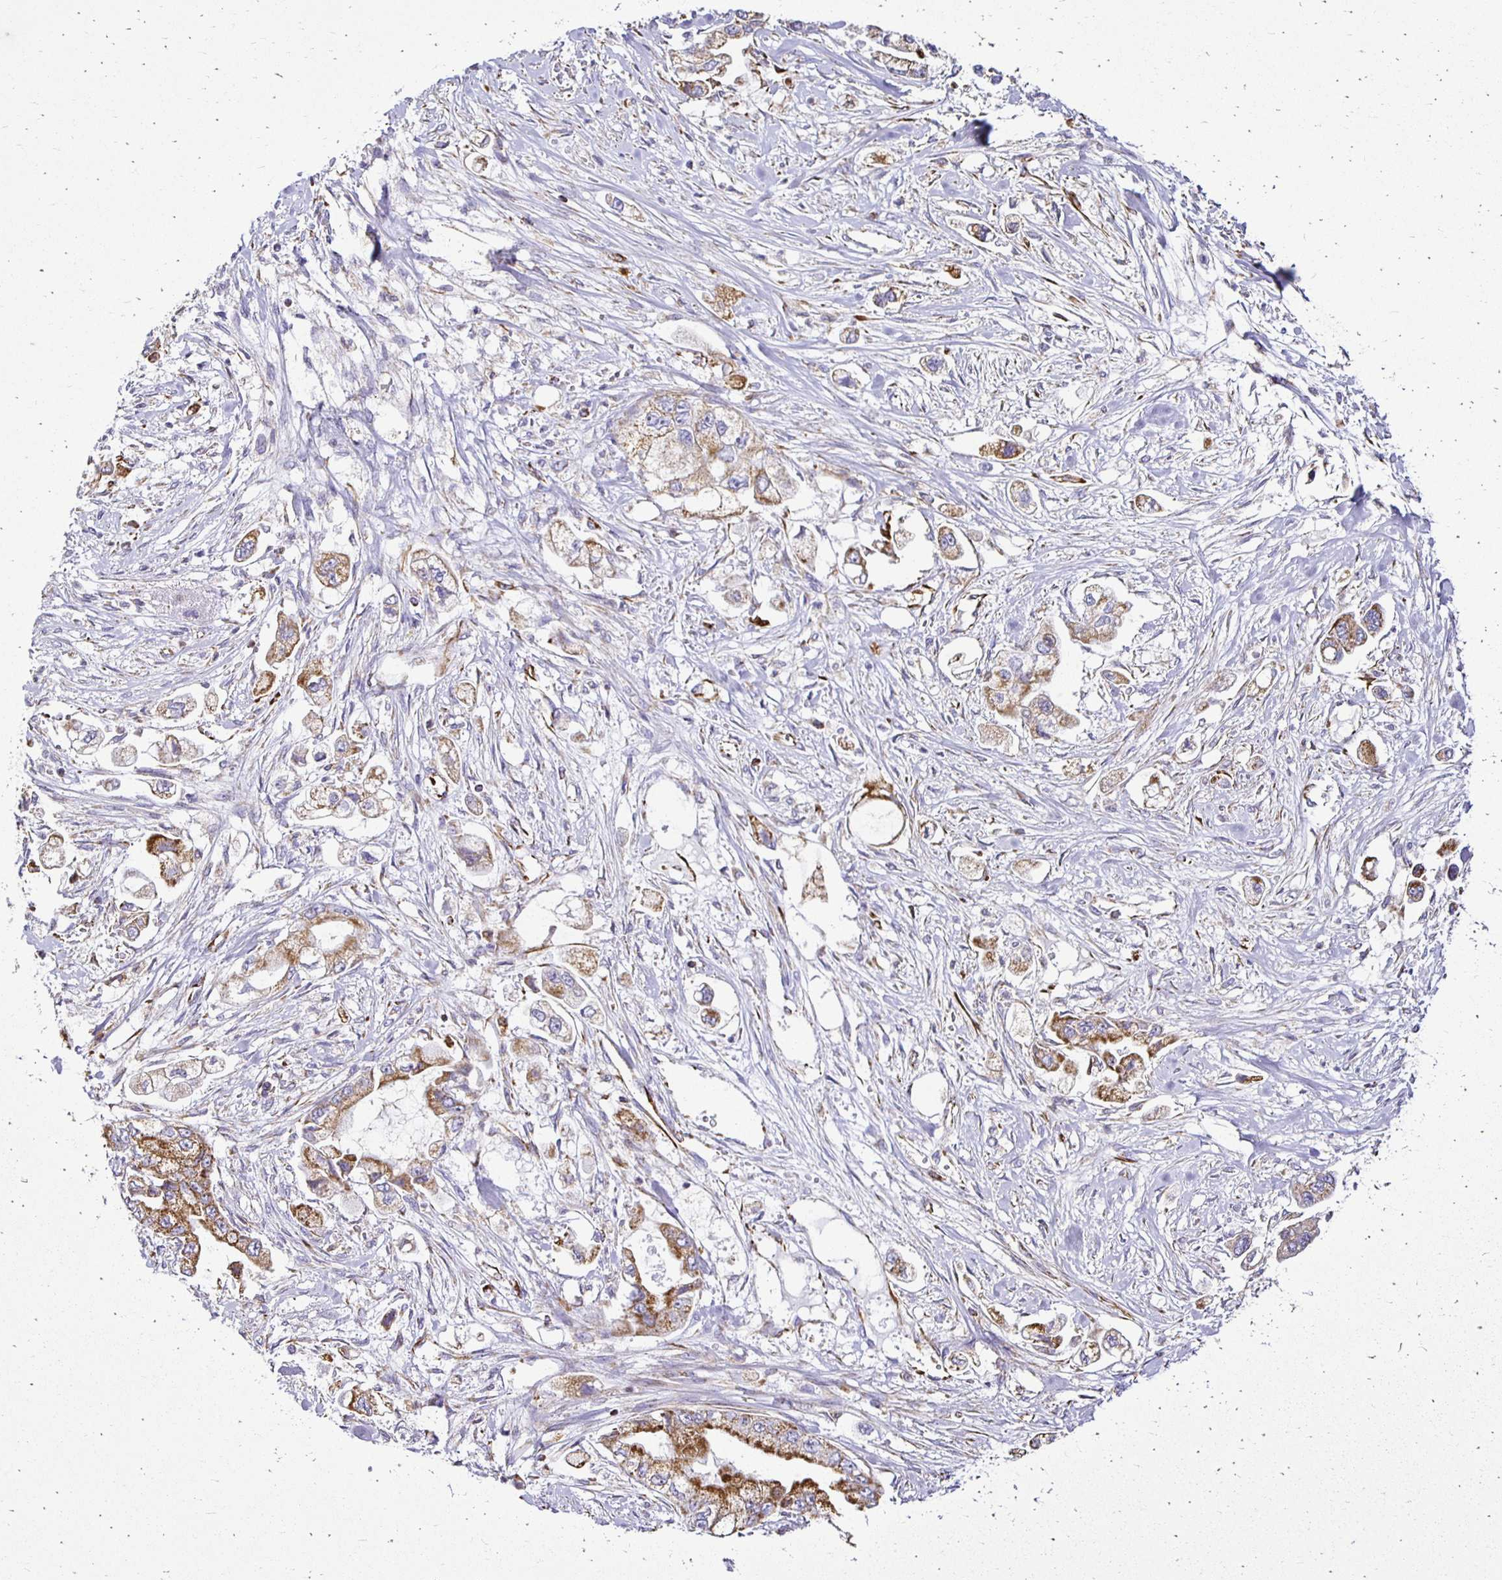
{"staining": {"intensity": "moderate", "quantity": ">75%", "location": "cytoplasmic/membranous"}, "tissue": "stomach cancer", "cell_type": "Tumor cells", "image_type": "cancer", "snomed": [{"axis": "morphology", "description": "Adenocarcinoma, NOS"}, {"axis": "topography", "description": "Stomach"}], "caption": "There is medium levels of moderate cytoplasmic/membranous positivity in tumor cells of stomach adenocarcinoma, as demonstrated by immunohistochemical staining (brown color).", "gene": "PLAAT2", "patient": {"sex": "male", "age": 62}}